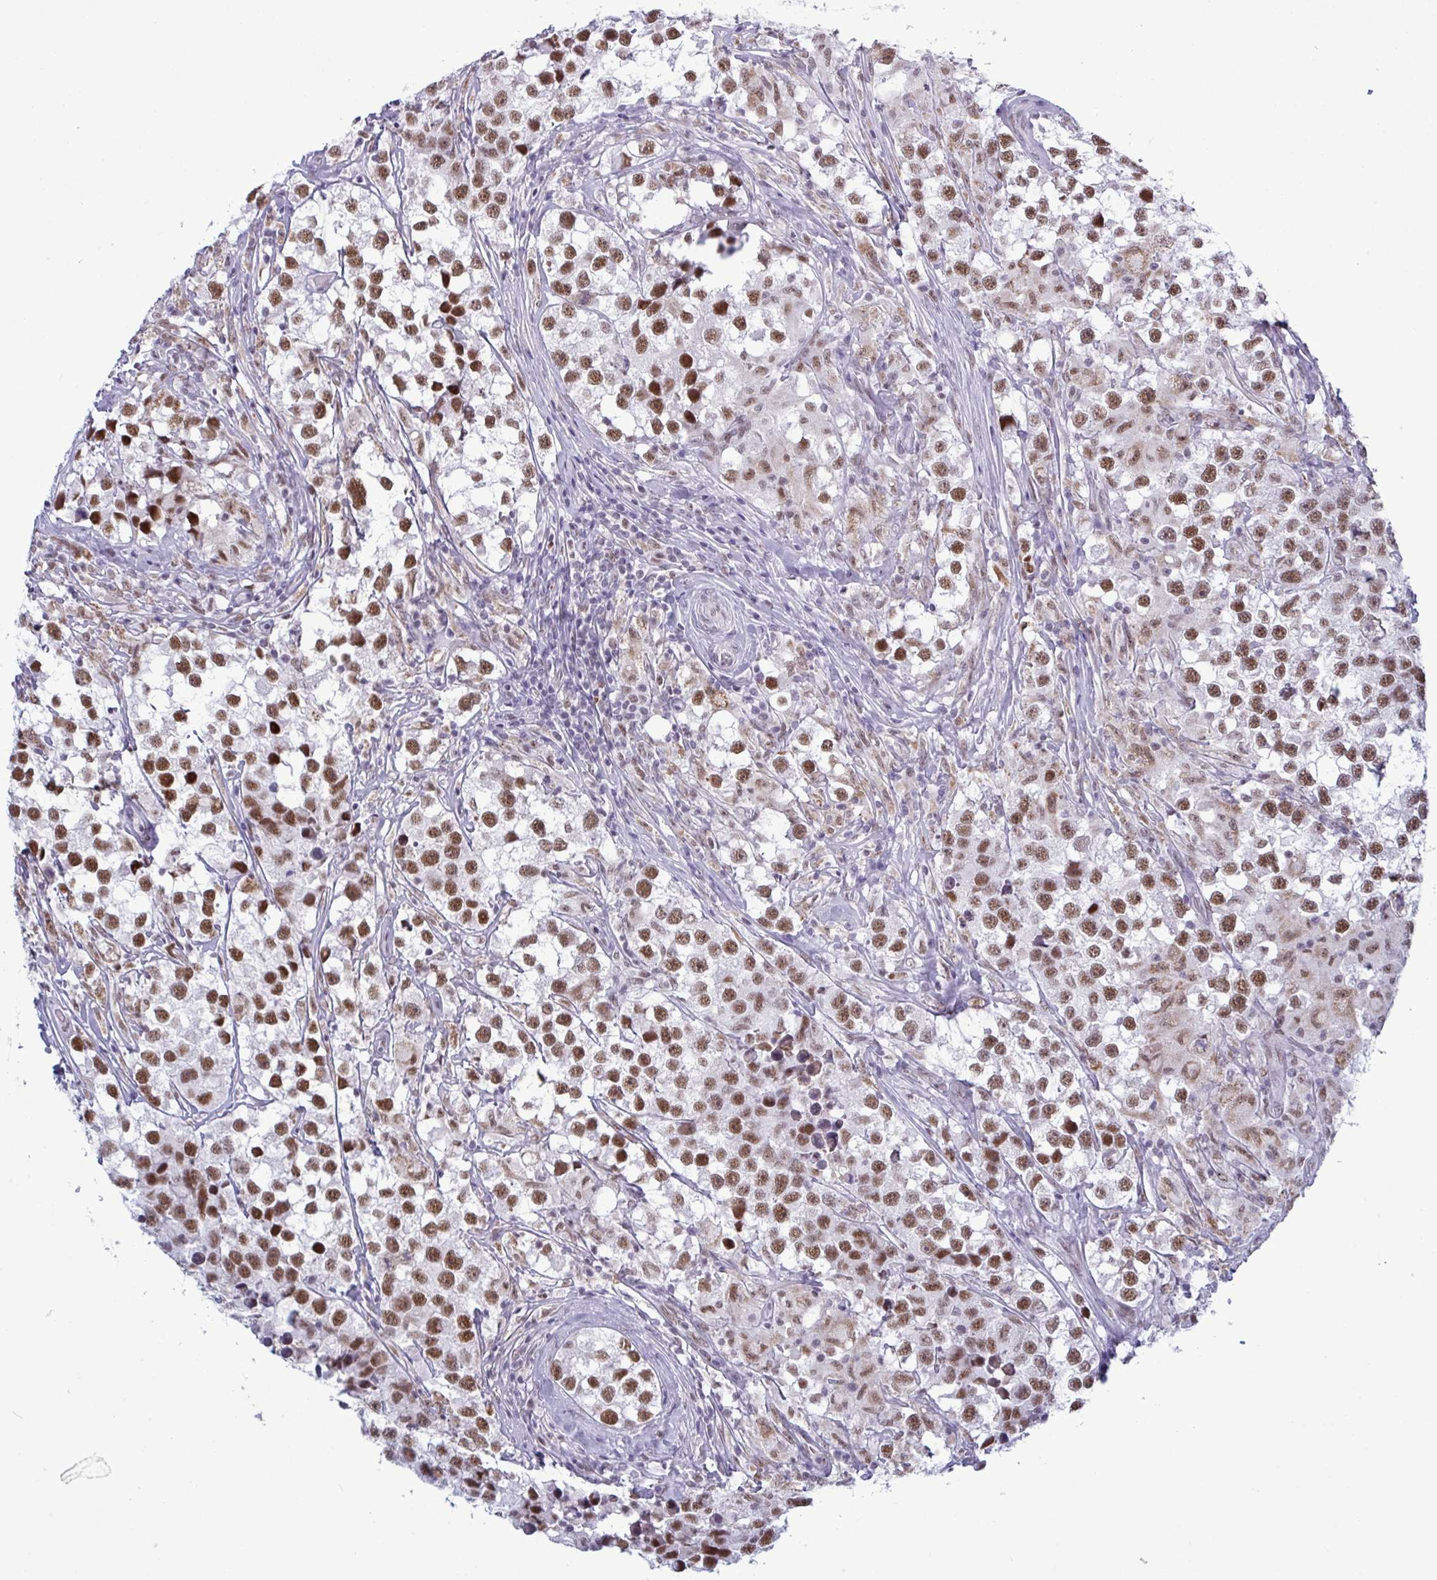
{"staining": {"intensity": "moderate", "quantity": "25%-75%", "location": "nuclear"}, "tissue": "testis cancer", "cell_type": "Tumor cells", "image_type": "cancer", "snomed": [{"axis": "morphology", "description": "Seminoma, NOS"}, {"axis": "topography", "description": "Testis"}], "caption": "Testis cancer stained for a protein displays moderate nuclear positivity in tumor cells.", "gene": "PPP1R10", "patient": {"sex": "male", "age": 46}}